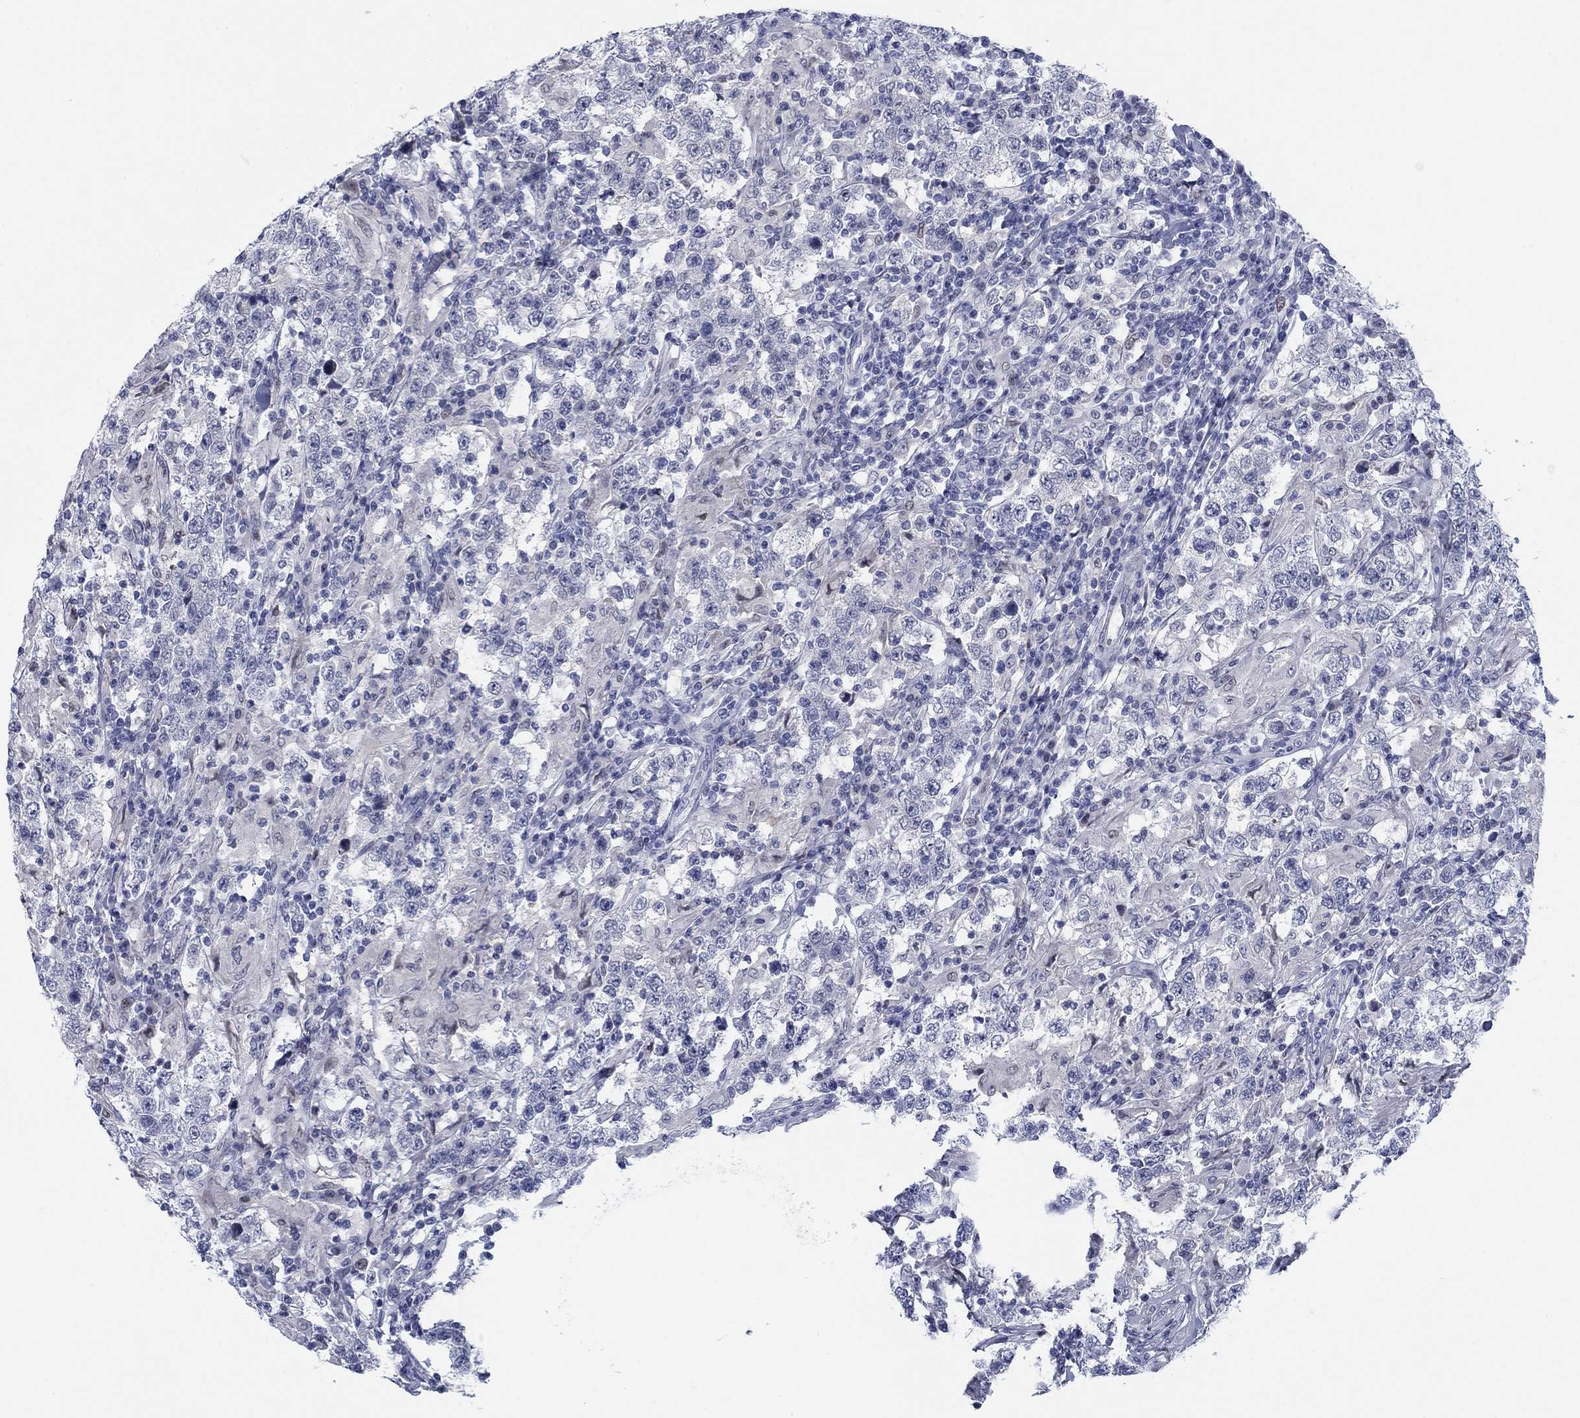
{"staining": {"intensity": "negative", "quantity": "none", "location": "none"}, "tissue": "testis cancer", "cell_type": "Tumor cells", "image_type": "cancer", "snomed": [{"axis": "morphology", "description": "Seminoma, NOS"}, {"axis": "morphology", "description": "Carcinoma, Embryonal, NOS"}, {"axis": "topography", "description": "Testis"}], "caption": "Human testis embryonal carcinoma stained for a protein using immunohistochemistry shows no positivity in tumor cells.", "gene": "DNAL1", "patient": {"sex": "male", "age": 41}}